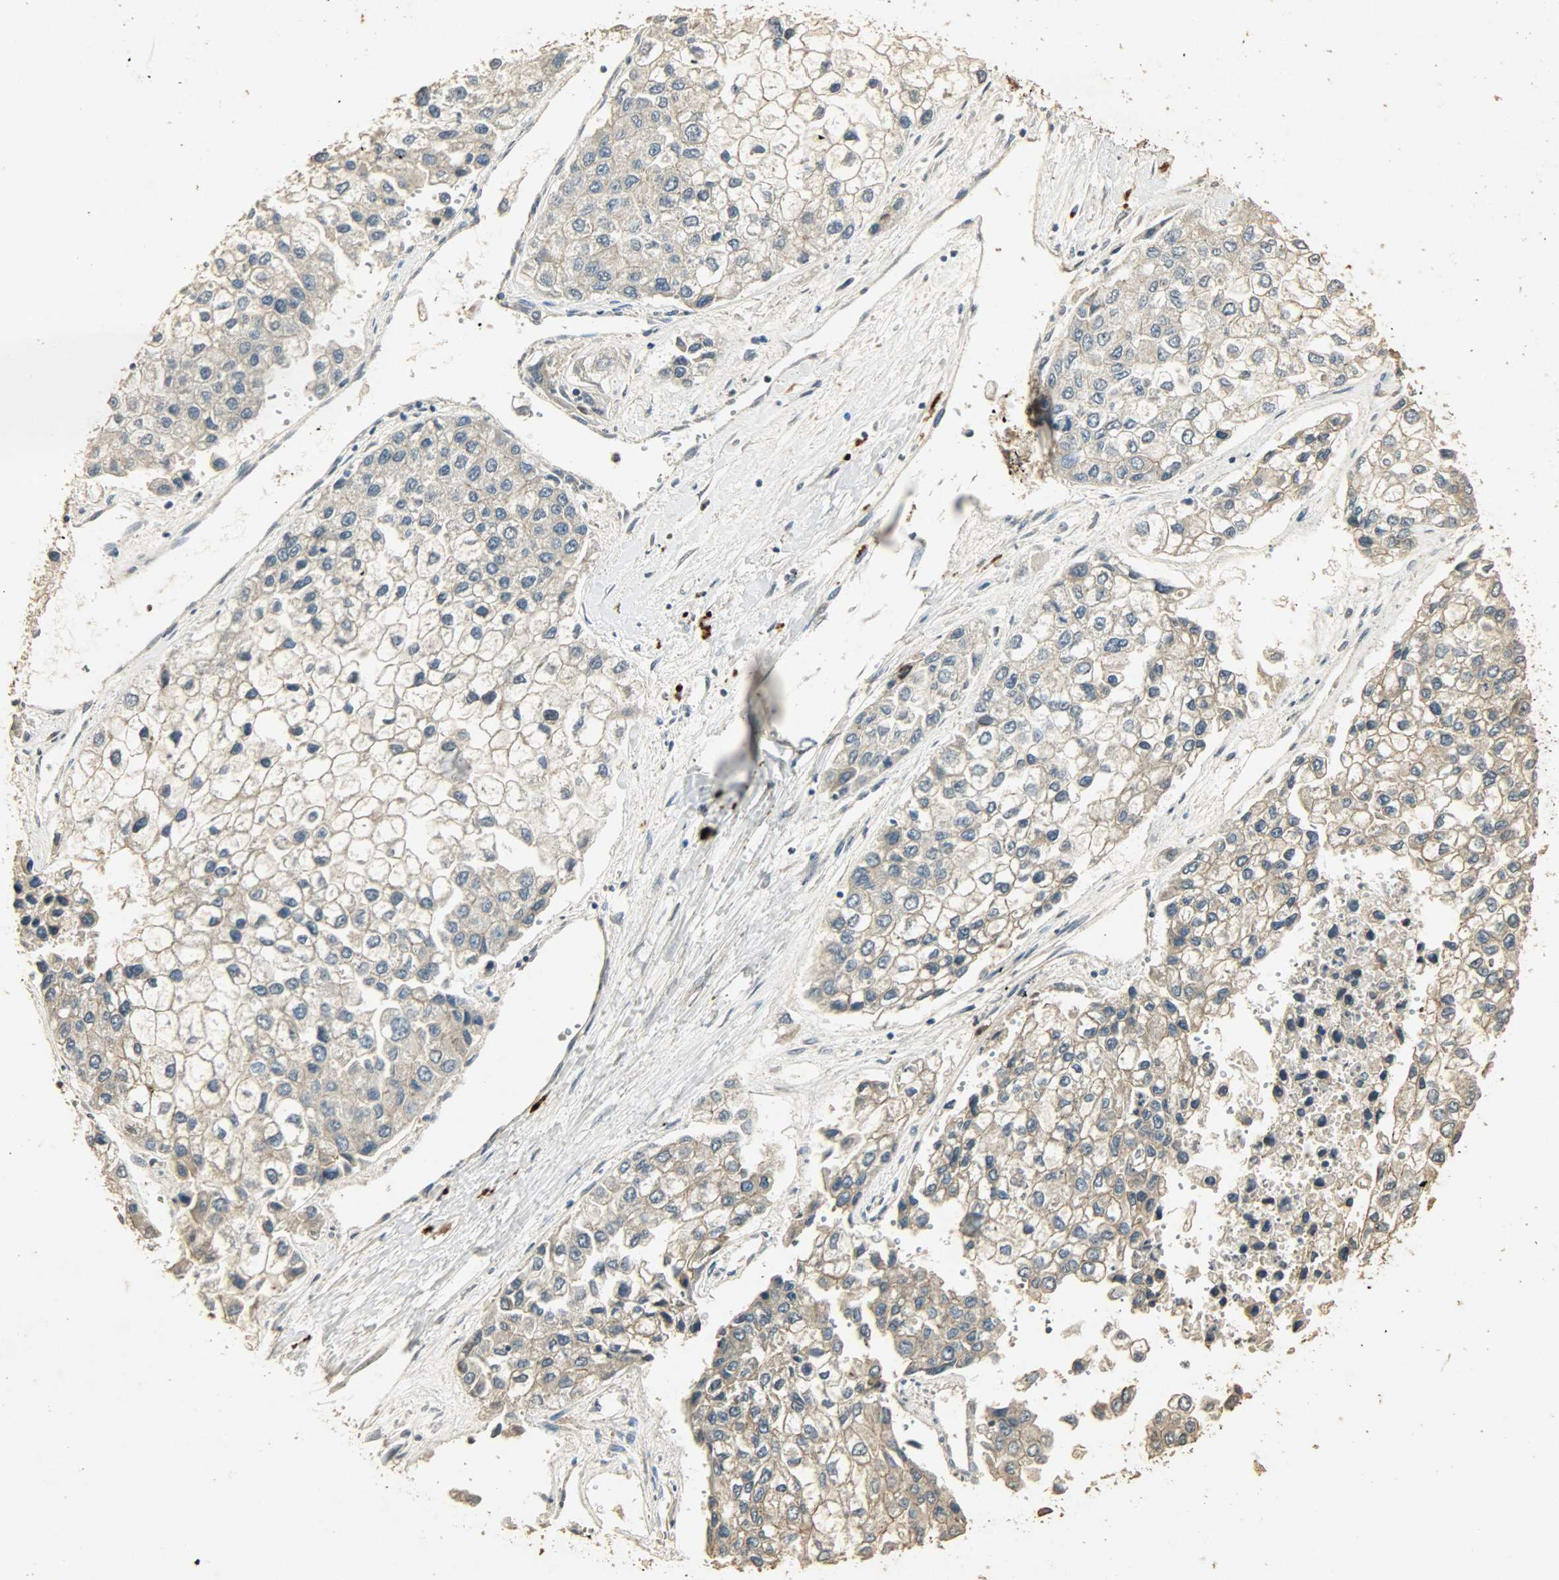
{"staining": {"intensity": "weak", "quantity": ">75%", "location": "cytoplasmic/membranous"}, "tissue": "liver cancer", "cell_type": "Tumor cells", "image_type": "cancer", "snomed": [{"axis": "morphology", "description": "Carcinoma, Hepatocellular, NOS"}, {"axis": "topography", "description": "Liver"}], "caption": "Protein expression analysis of human liver cancer (hepatocellular carcinoma) reveals weak cytoplasmic/membranous expression in approximately >75% of tumor cells.", "gene": "ATP2B1", "patient": {"sex": "female", "age": 66}}